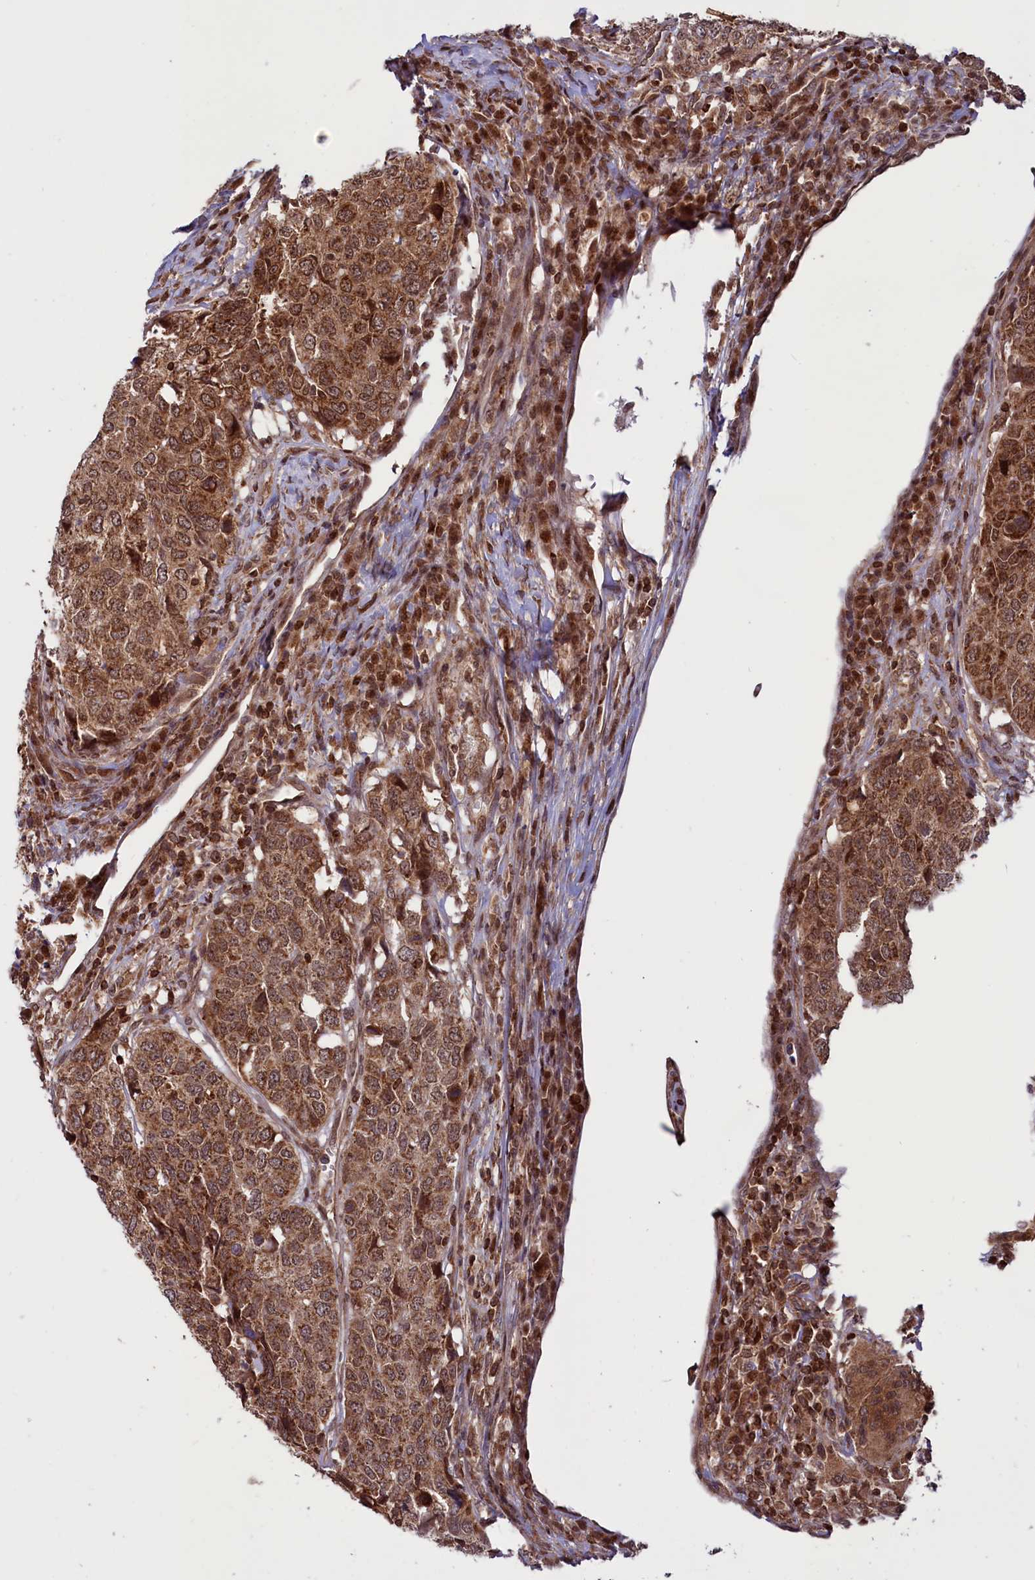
{"staining": {"intensity": "strong", "quantity": ">75%", "location": "cytoplasmic/membranous,nuclear"}, "tissue": "head and neck cancer", "cell_type": "Tumor cells", "image_type": "cancer", "snomed": [{"axis": "morphology", "description": "Squamous cell carcinoma, NOS"}, {"axis": "topography", "description": "Head-Neck"}], "caption": "DAB immunohistochemical staining of head and neck cancer exhibits strong cytoplasmic/membranous and nuclear protein staining in about >75% of tumor cells. (brown staining indicates protein expression, while blue staining denotes nuclei).", "gene": "PHC3", "patient": {"sex": "male", "age": 66}}